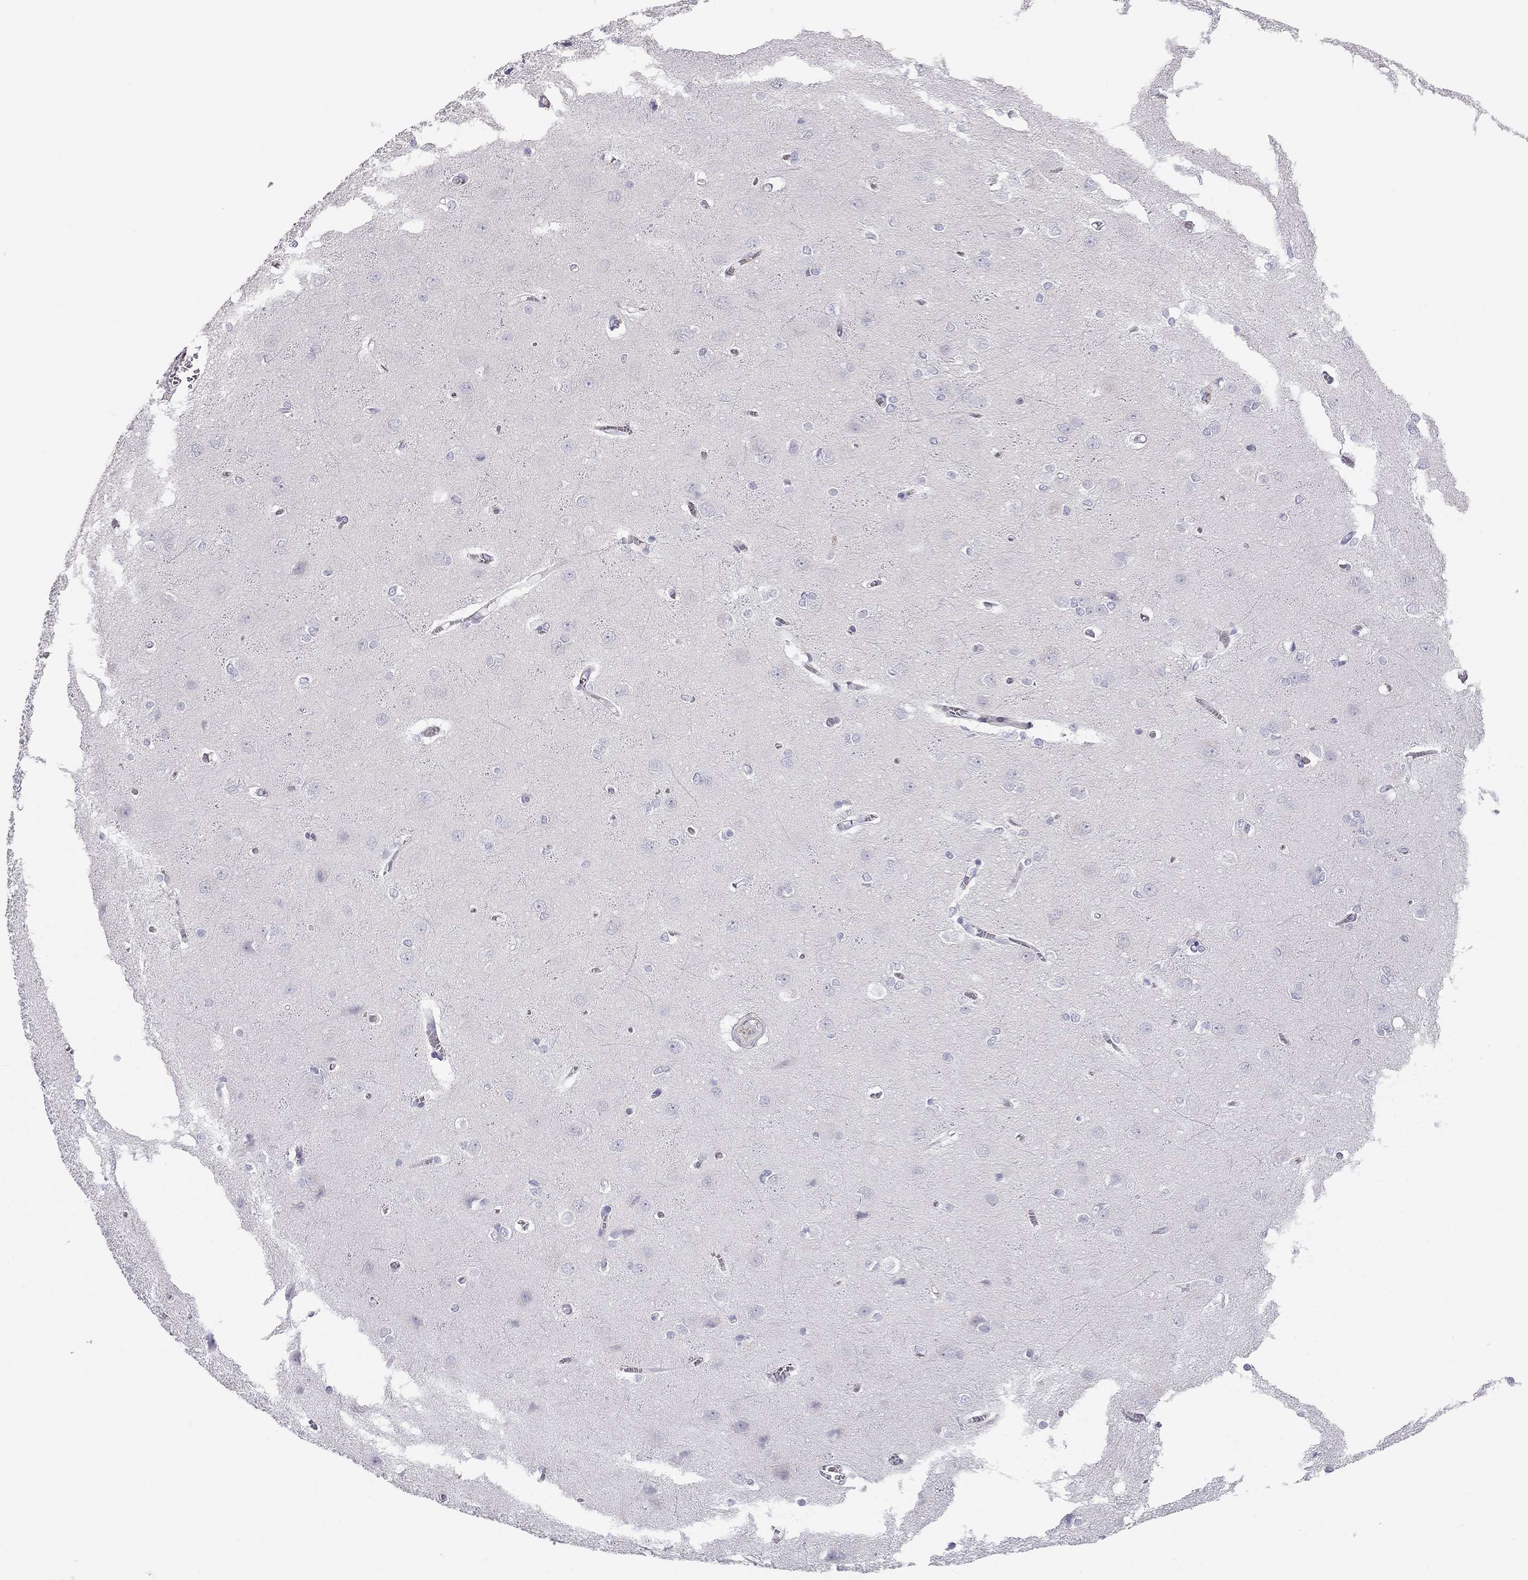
{"staining": {"intensity": "negative", "quantity": "none", "location": "none"}, "tissue": "cerebral cortex", "cell_type": "Endothelial cells", "image_type": "normal", "snomed": [{"axis": "morphology", "description": "Normal tissue, NOS"}, {"axis": "topography", "description": "Cerebral cortex"}], "caption": "IHC photomicrograph of normal cerebral cortex stained for a protein (brown), which demonstrates no positivity in endothelial cells. The staining is performed using DAB brown chromogen with nuclei counter-stained in using hematoxylin.", "gene": "TDRD6", "patient": {"sex": "male", "age": 37}}